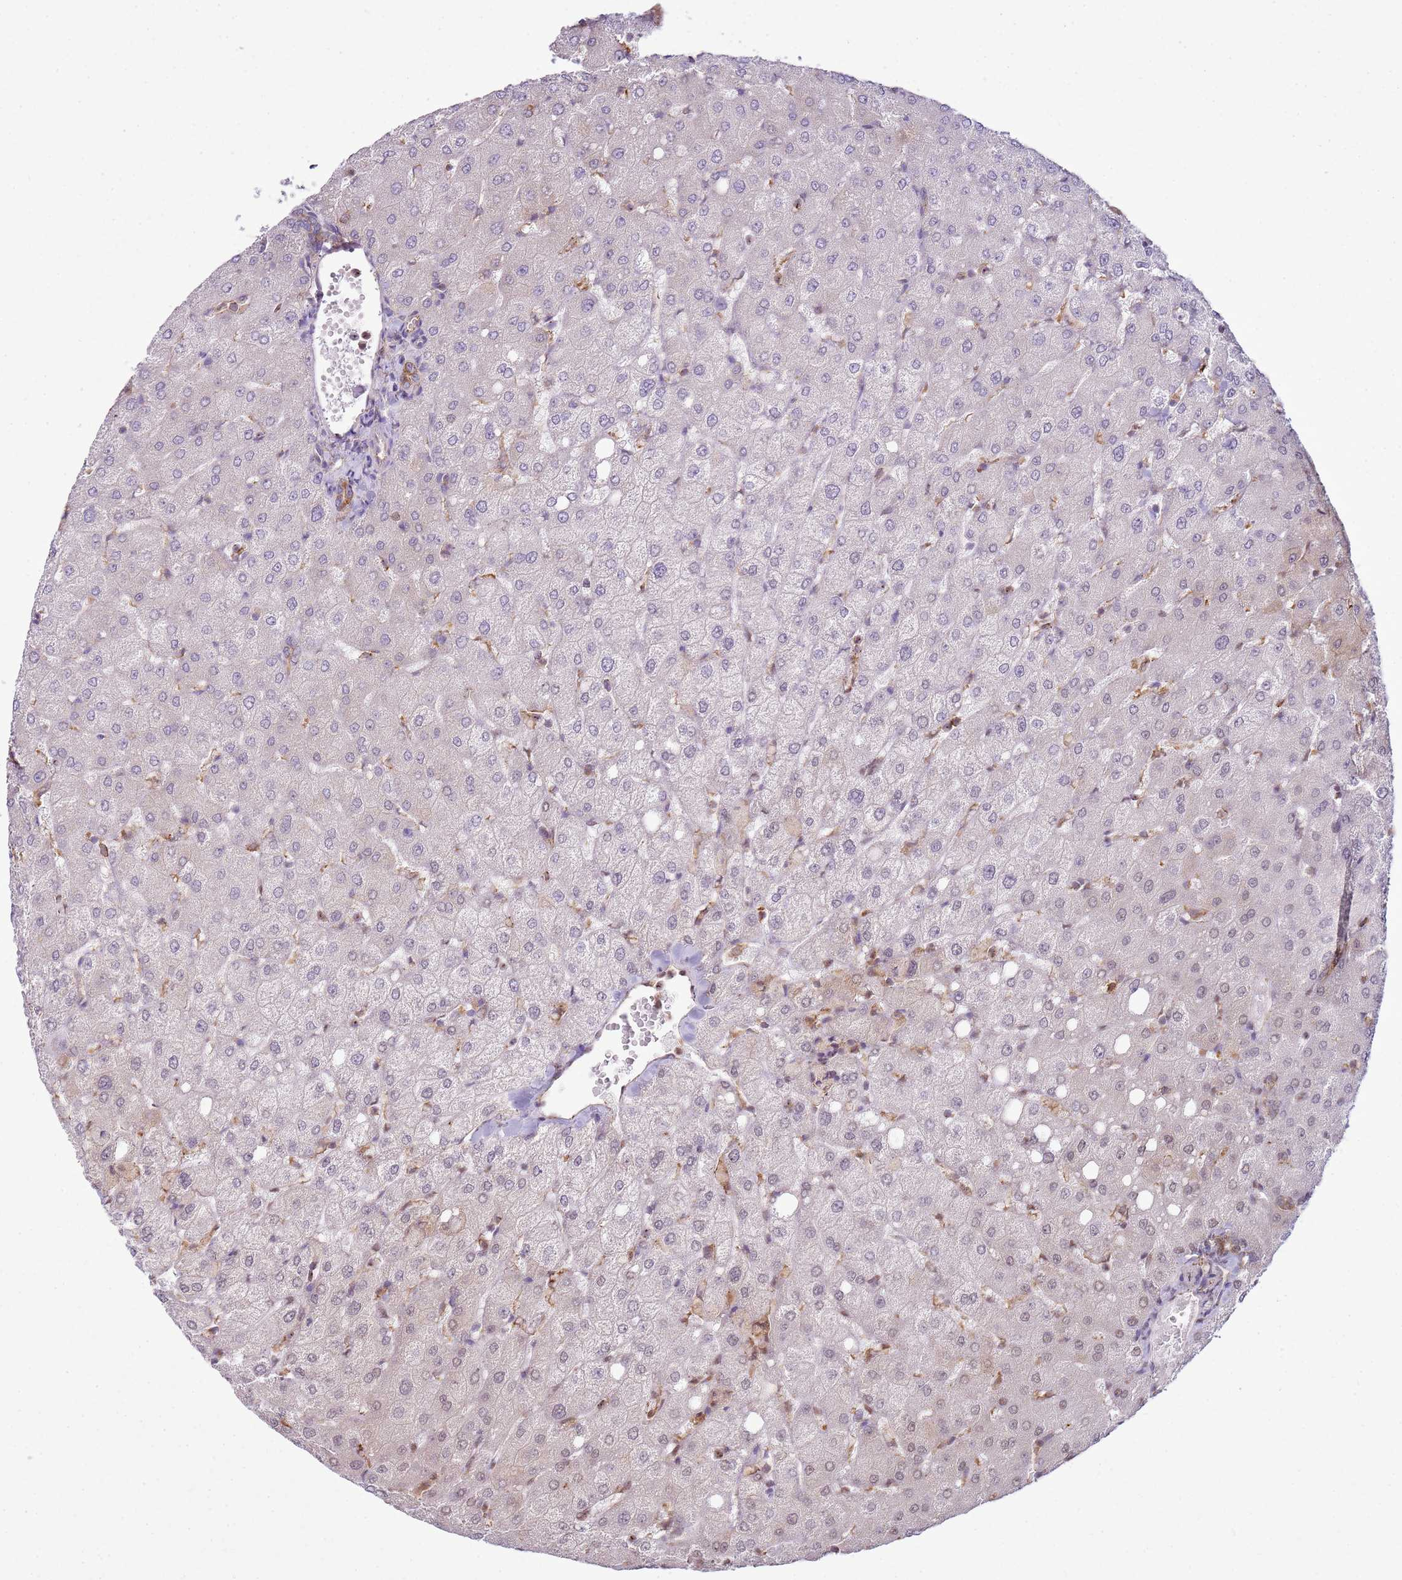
{"staining": {"intensity": "moderate", "quantity": ">75%", "location": "cytoplasmic/membranous"}, "tissue": "liver", "cell_type": "Cholangiocytes", "image_type": "normal", "snomed": [{"axis": "morphology", "description": "Normal tissue, NOS"}, {"axis": "topography", "description": "Liver"}], "caption": "Cholangiocytes reveal moderate cytoplasmic/membranous positivity in about >75% of cells in benign liver.", "gene": "GABRE", "patient": {"sex": "female", "age": 54}}